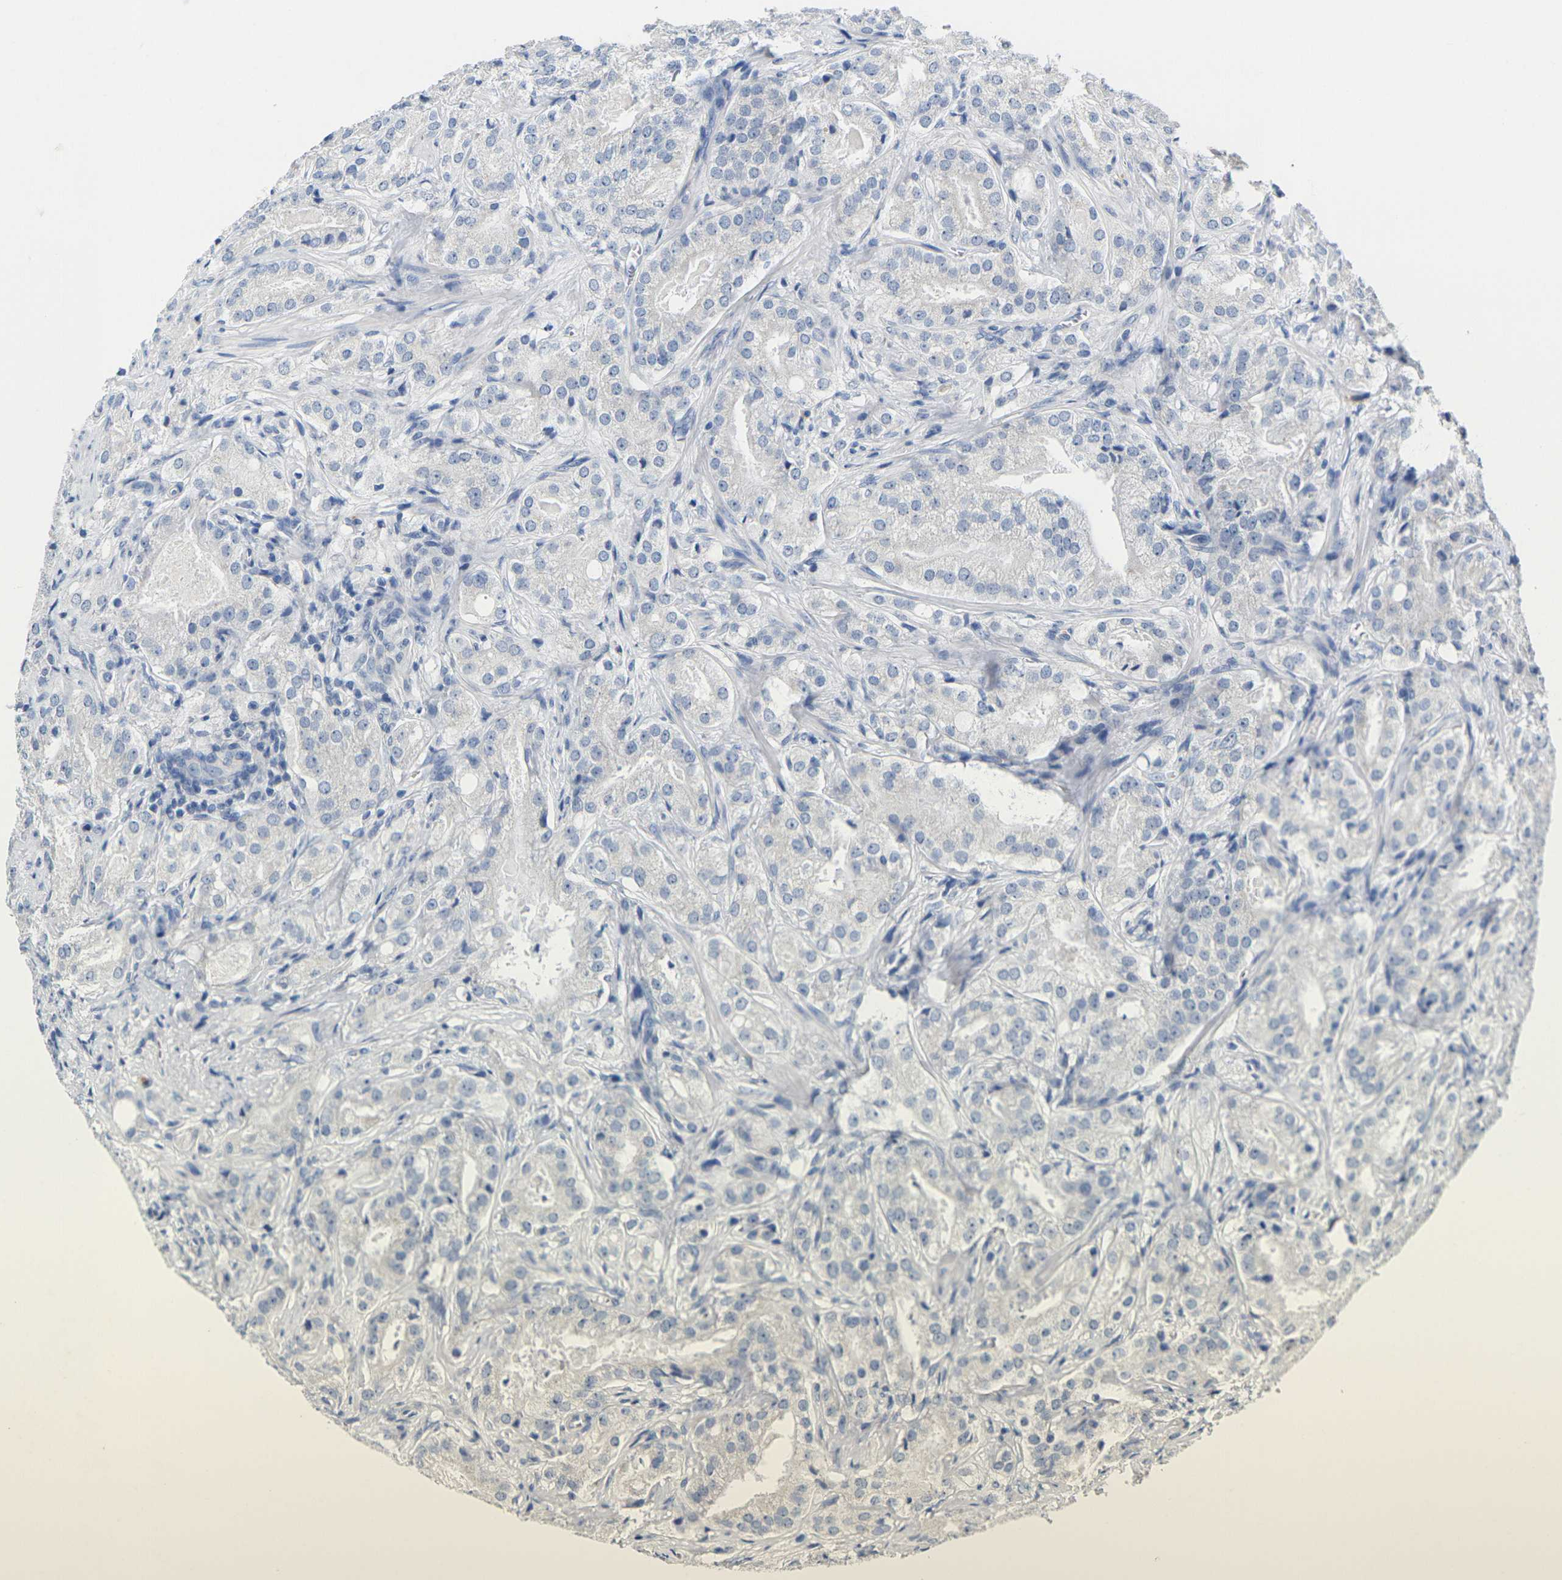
{"staining": {"intensity": "negative", "quantity": "none", "location": "none"}, "tissue": "prostate cancer", "cell_type": "Tumor cells", "image_type": "cancer", "snomed": [{"axis": "morphology", "description": "Adenocarcinoma, High grade"}, {"axis": "topography", "description": "Prostate"}], "caption": "This is a image of immunohistochemistry (IHC) staining of prostate cancer, which shows no staining in tumor cells.", "gene": "NOCT", "patient": {"sex": "male", "age": 64}}